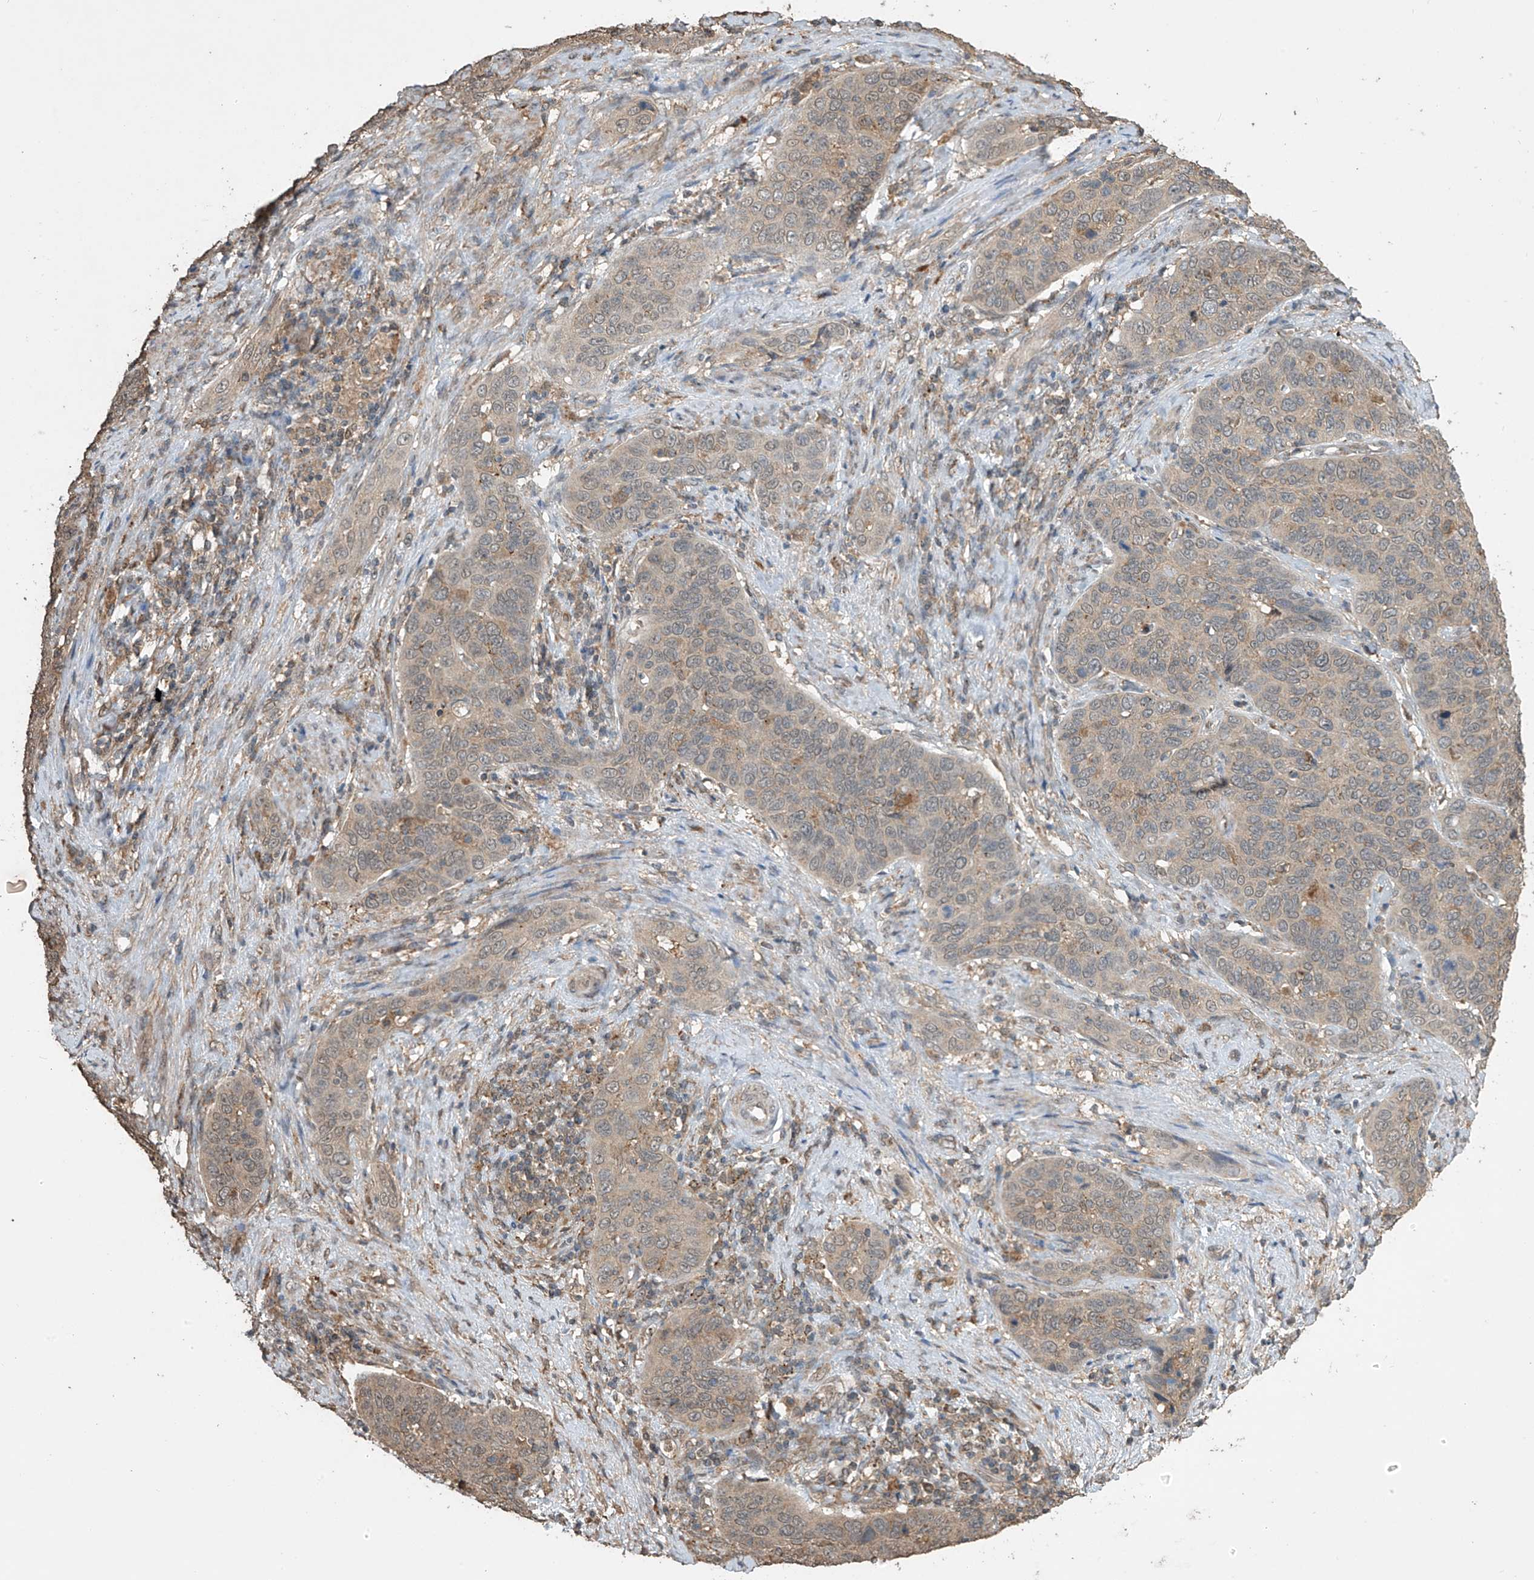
{"staining": {"intensity": "weak", "quantity": ">75%", "location": "cytoplasmic/membranous"}, "tissue": "cervical cancer", "cell_type": "Tumor cells", "image_type": "cancer", "snomed": [{"axis": "morphology", "description": "Squamous cell carcinoma, NOS"}, {"axis": "topography", "description": "Cervix"}], "caption": "Cervical cancer stained with DAB immunohistochemistry (IHC) displays low levels of weak cytoplasmic/membranous staining in about >75% of tumor cells.", "gene": "SLFN14", "patient": {"sex": "female", "age": 60}}